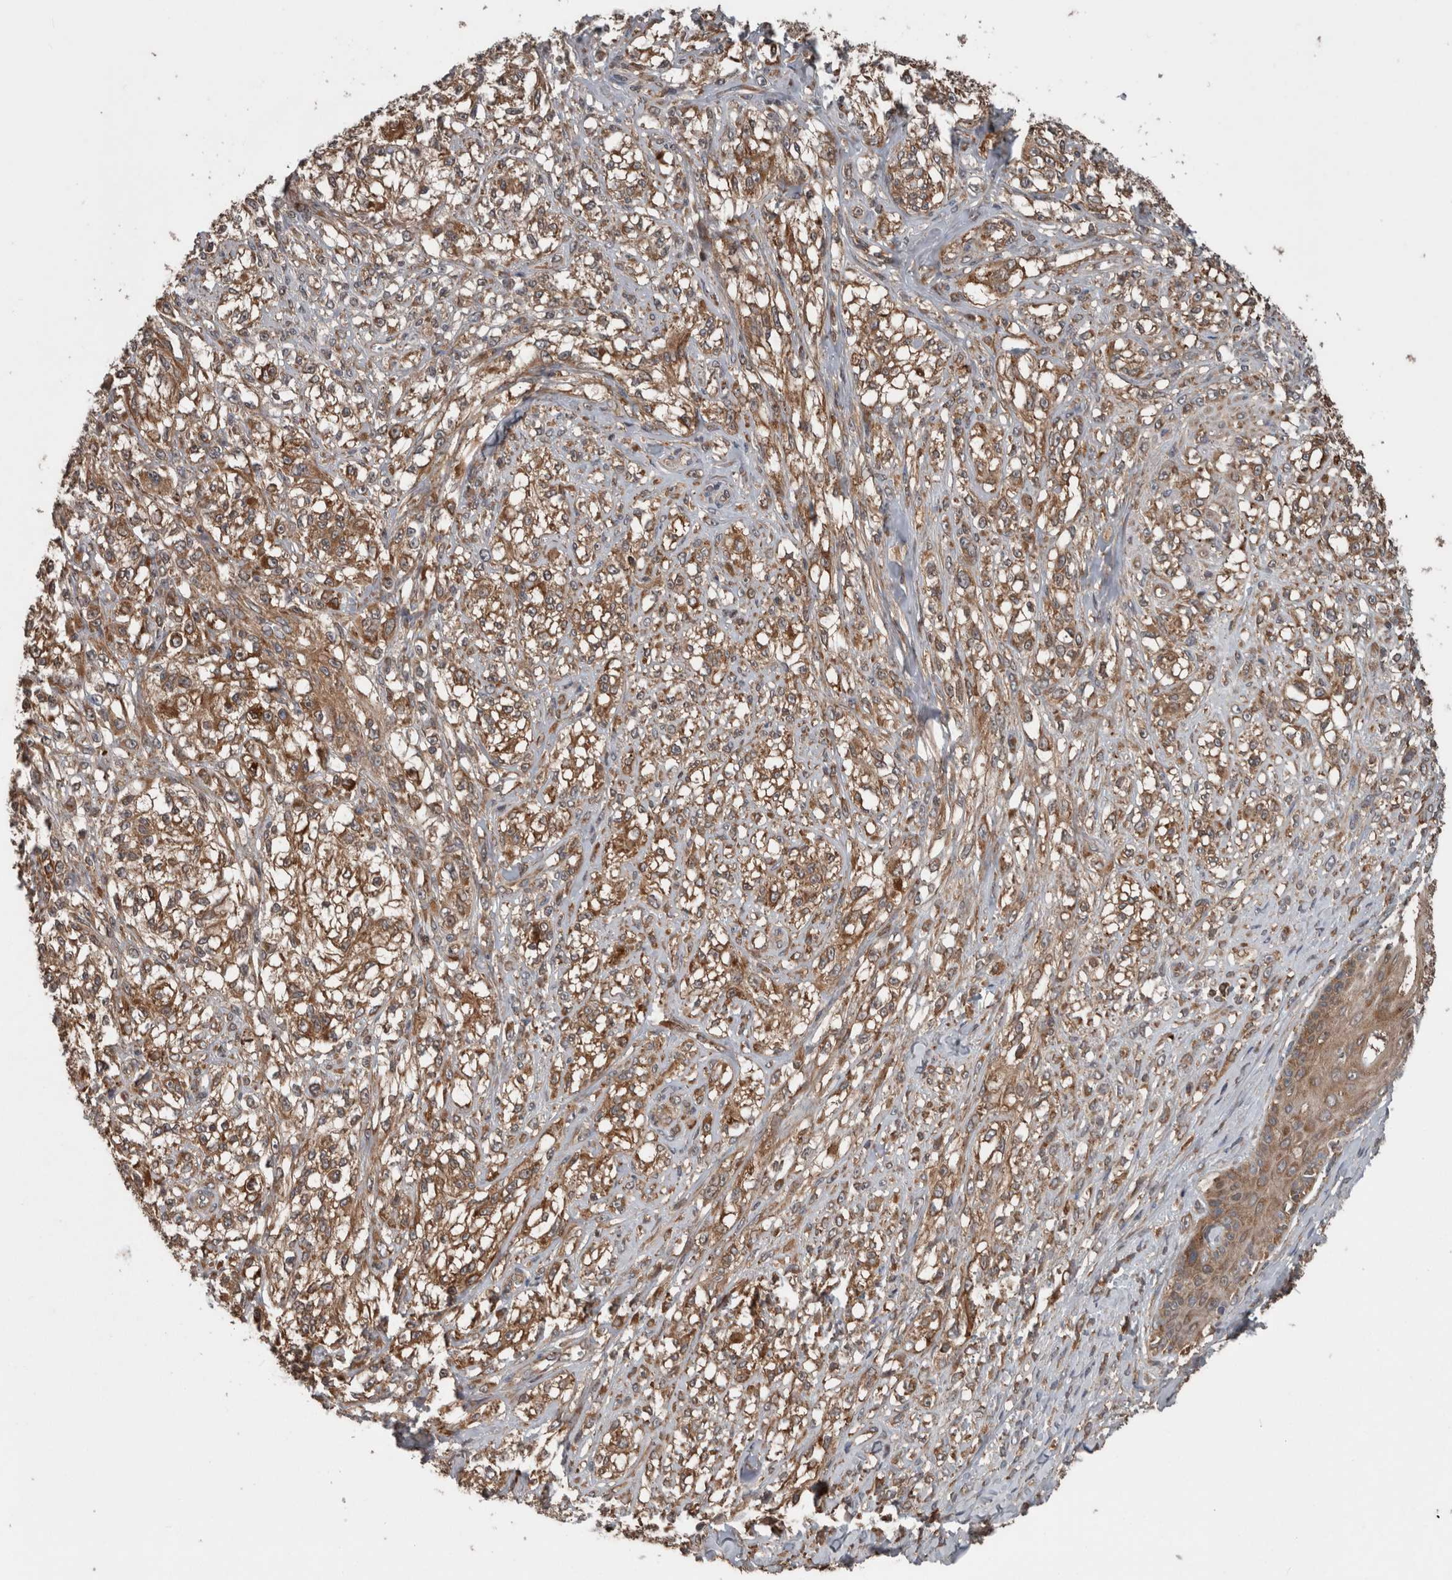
{"staining": {"intensity": "moderate", "quantity": ">75%", "location": "cytoplasmic/membranous"}, "tissue": "melanoma", "cell_type": "Tumor cells", "image_type": "cancer", "snomed": [{"axis": "morphology", "description": "Malignant melanoma, NOS"}, {"axis": "topography", "description": "Skin of head"}], "caption": "This histopathology image exhibits immunohistochemistry staining of human malignant melanoma, with medium moderate cytoplasmic/membranous staining in about >75% of tumor cells.", "gene": "RIOK3", "patient": {"sex": "male", "age": 83}}